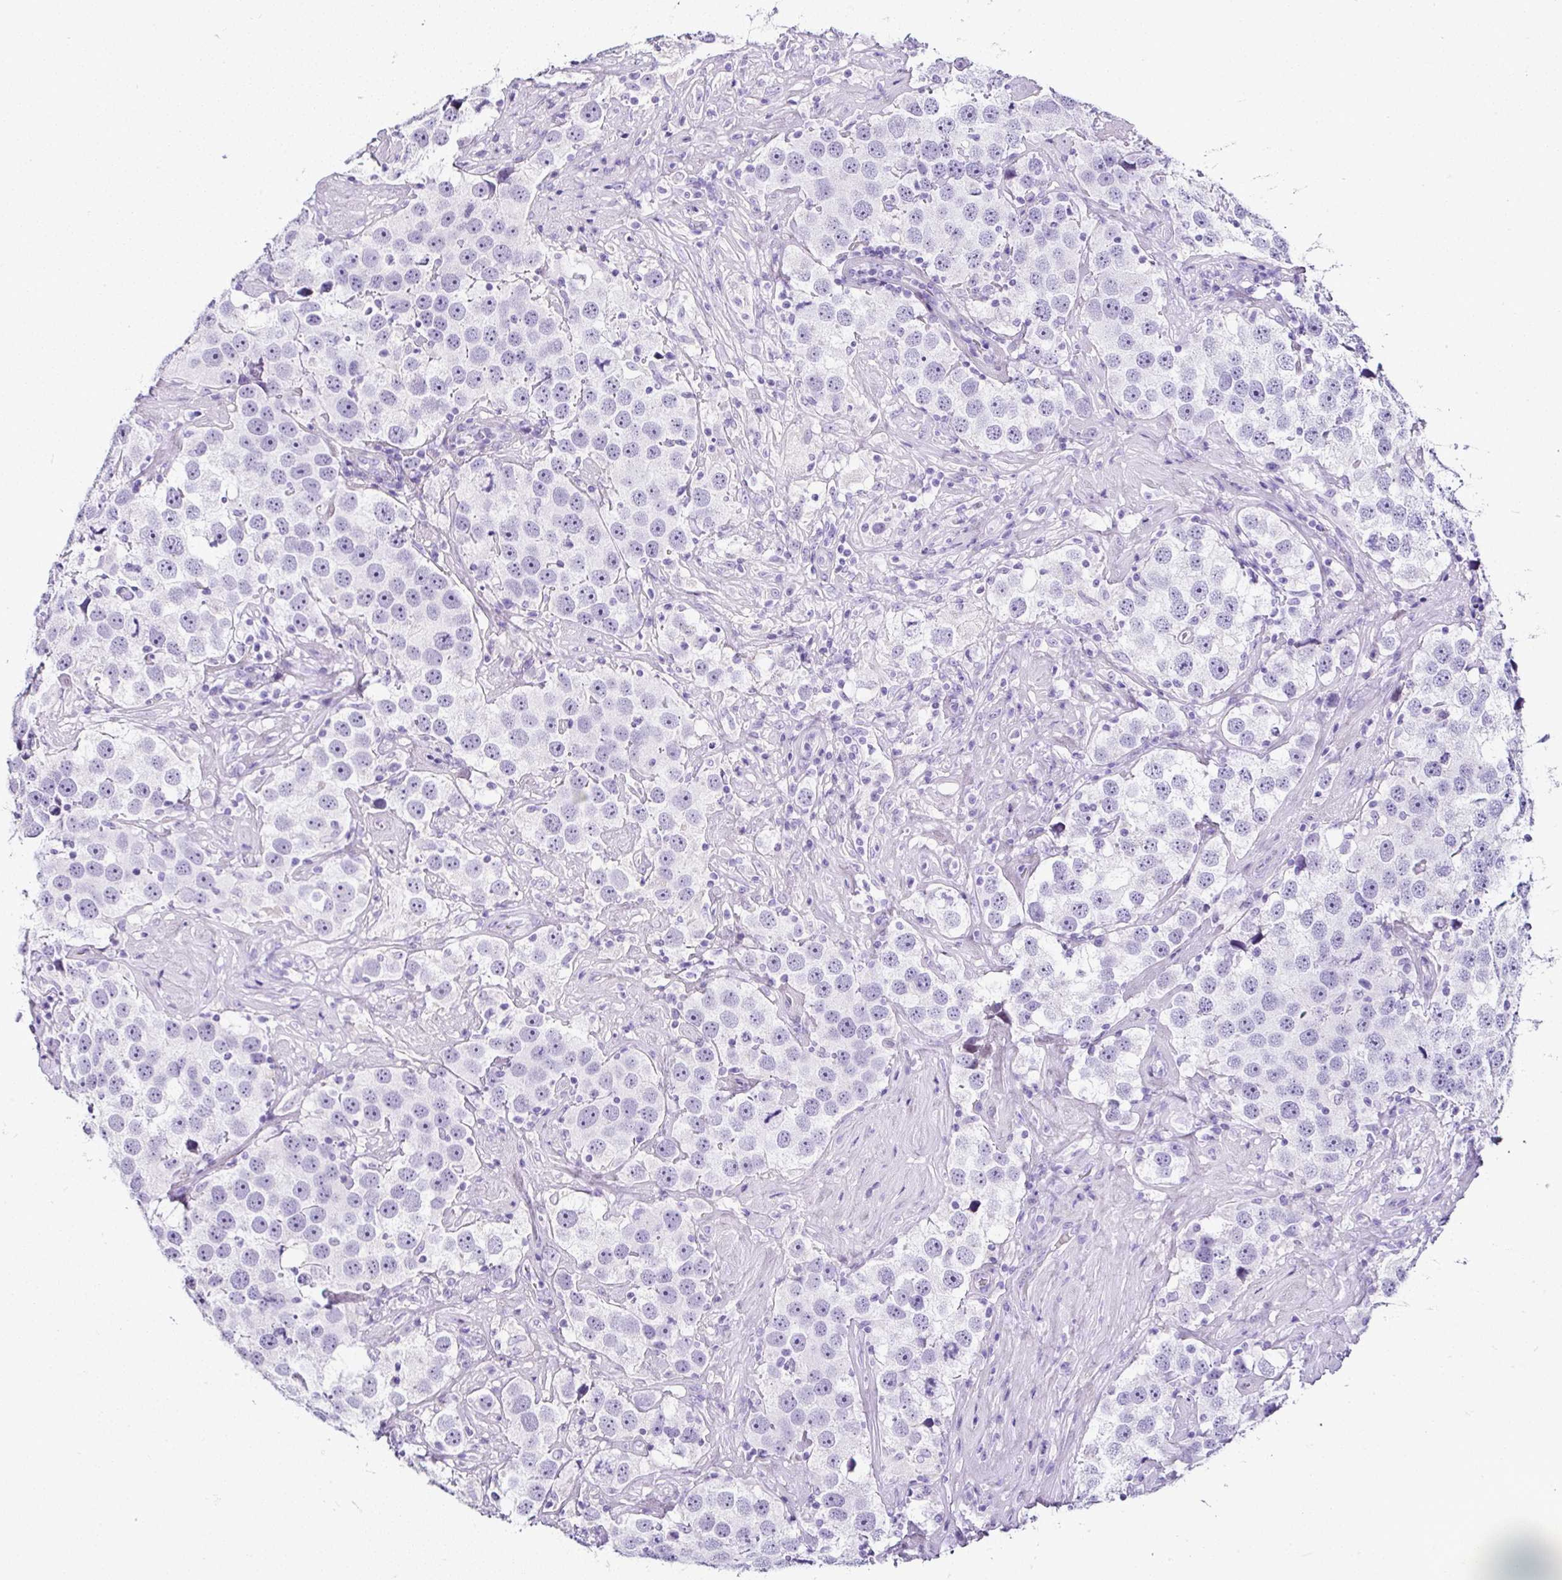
{"staining": {"intensity": "negative", "quantity": "none", "location": "none"}, "tissue": "testis cancer", "cell_type": "Tumor cells", "image_type": "cancer", "snomed": [{"axis": "morphology", "description": "Seminoma, NOS"}, {"axis": "topography", "description": "Testis"}], "caption": "Immunohistochemistry (IHC) of testis cancer reveals no staining in tumor cells. Brightfield microscopy of IHC stained with DAB (3,3'-diaminobenzidine) (brown) and hematoxylin (blue), captured at high magnification.", "gene": "SERPINB3", "patient": {"sex": "male", "age": 49}}